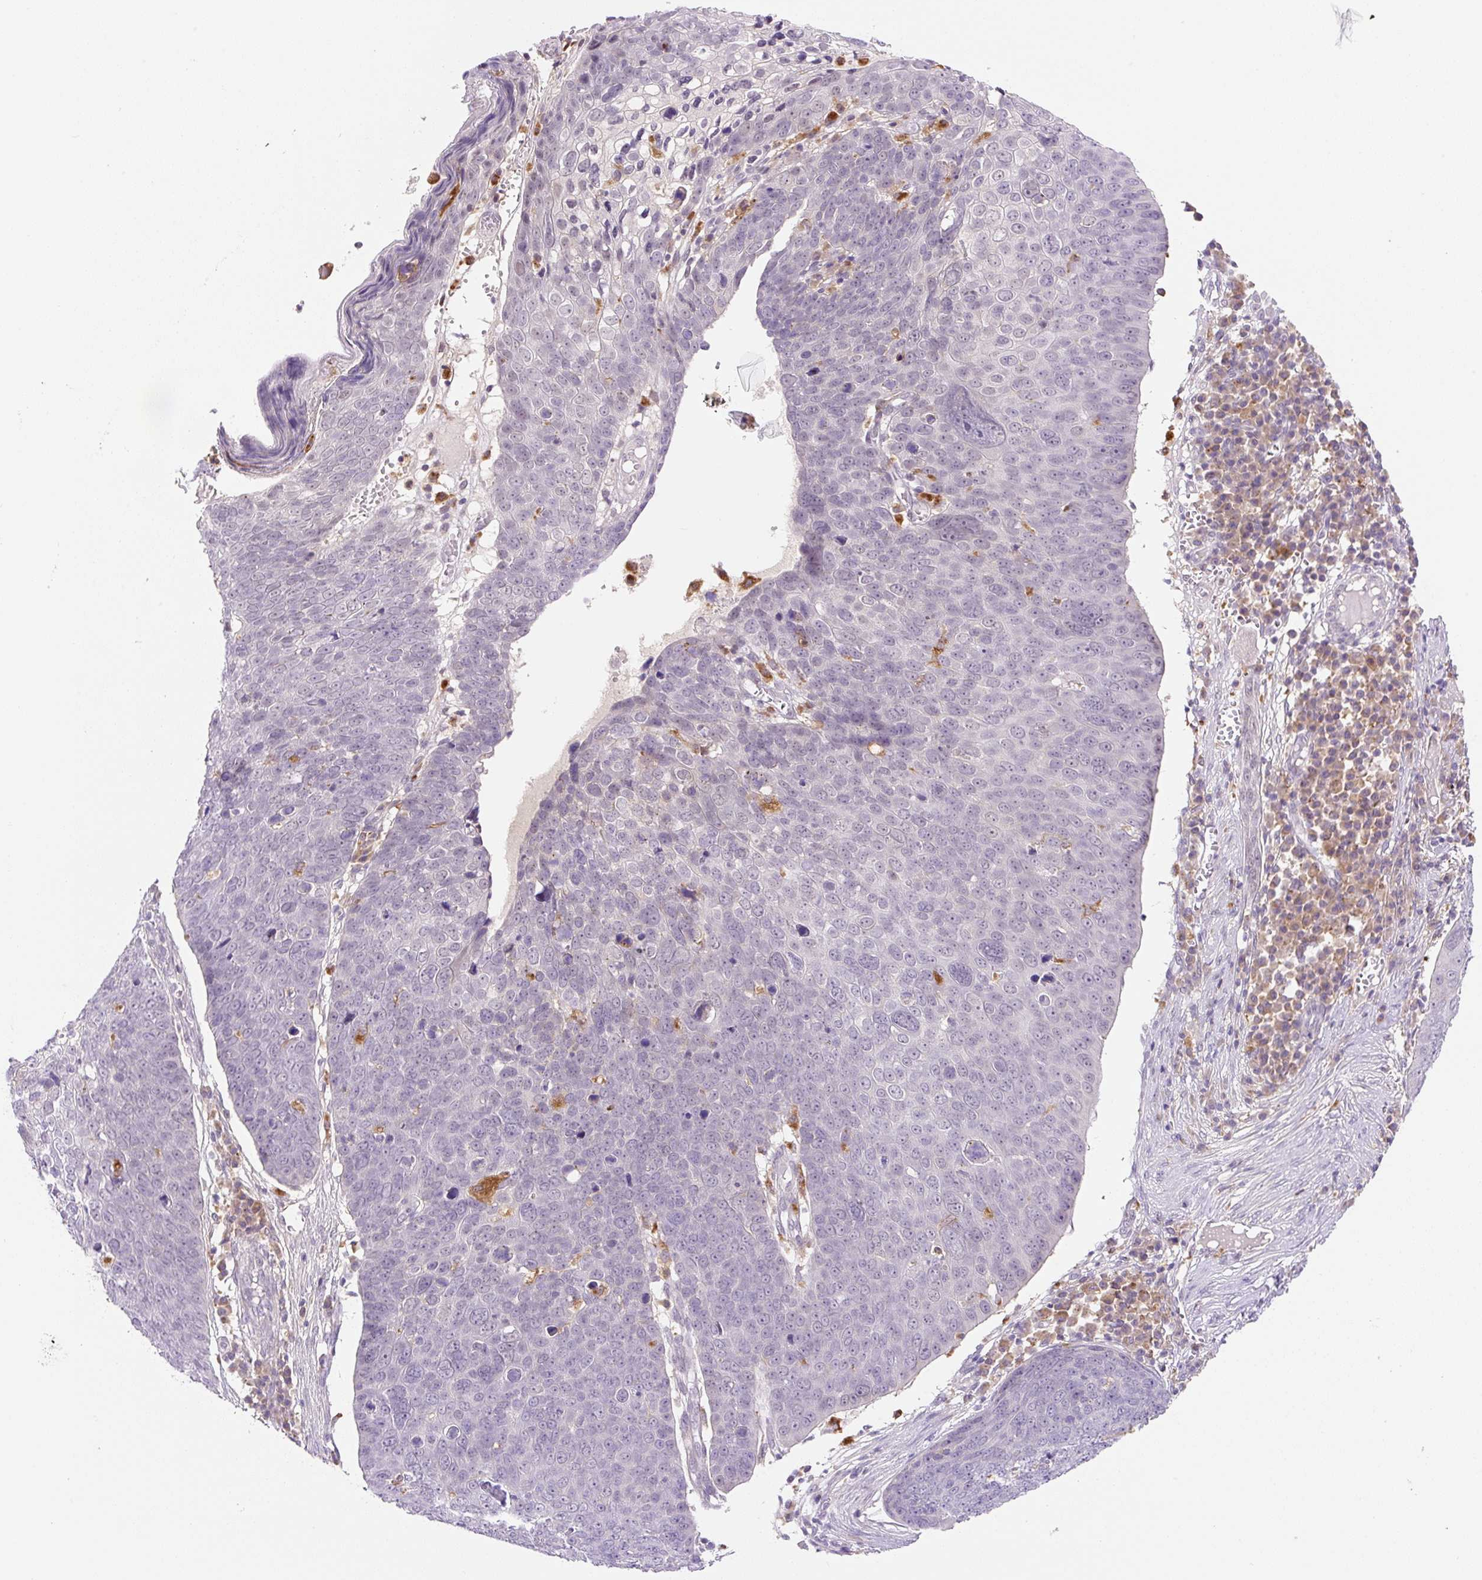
{"staining": {"intensity": "negative", "quantity": "none", "location": "none"}, "tissue": "skin cancer", "cell_type": "Tumor cells", "image_type": "cancer", "snomed": [{"axis": "morphology", "description": "Squamous cell carcinoma, NOS"}, {"axis": "topography", "description": "Skin"}], "caption": "Tumor cells are negative for protein expression in human skin cancer (squamous cell carcinoma). The staining is performed using DAB brown chromogen with nuclei counter-stained in using hematoxylin.", "gene": "CEBPZOS", "patient": {"sex": "male", "age": 71}}